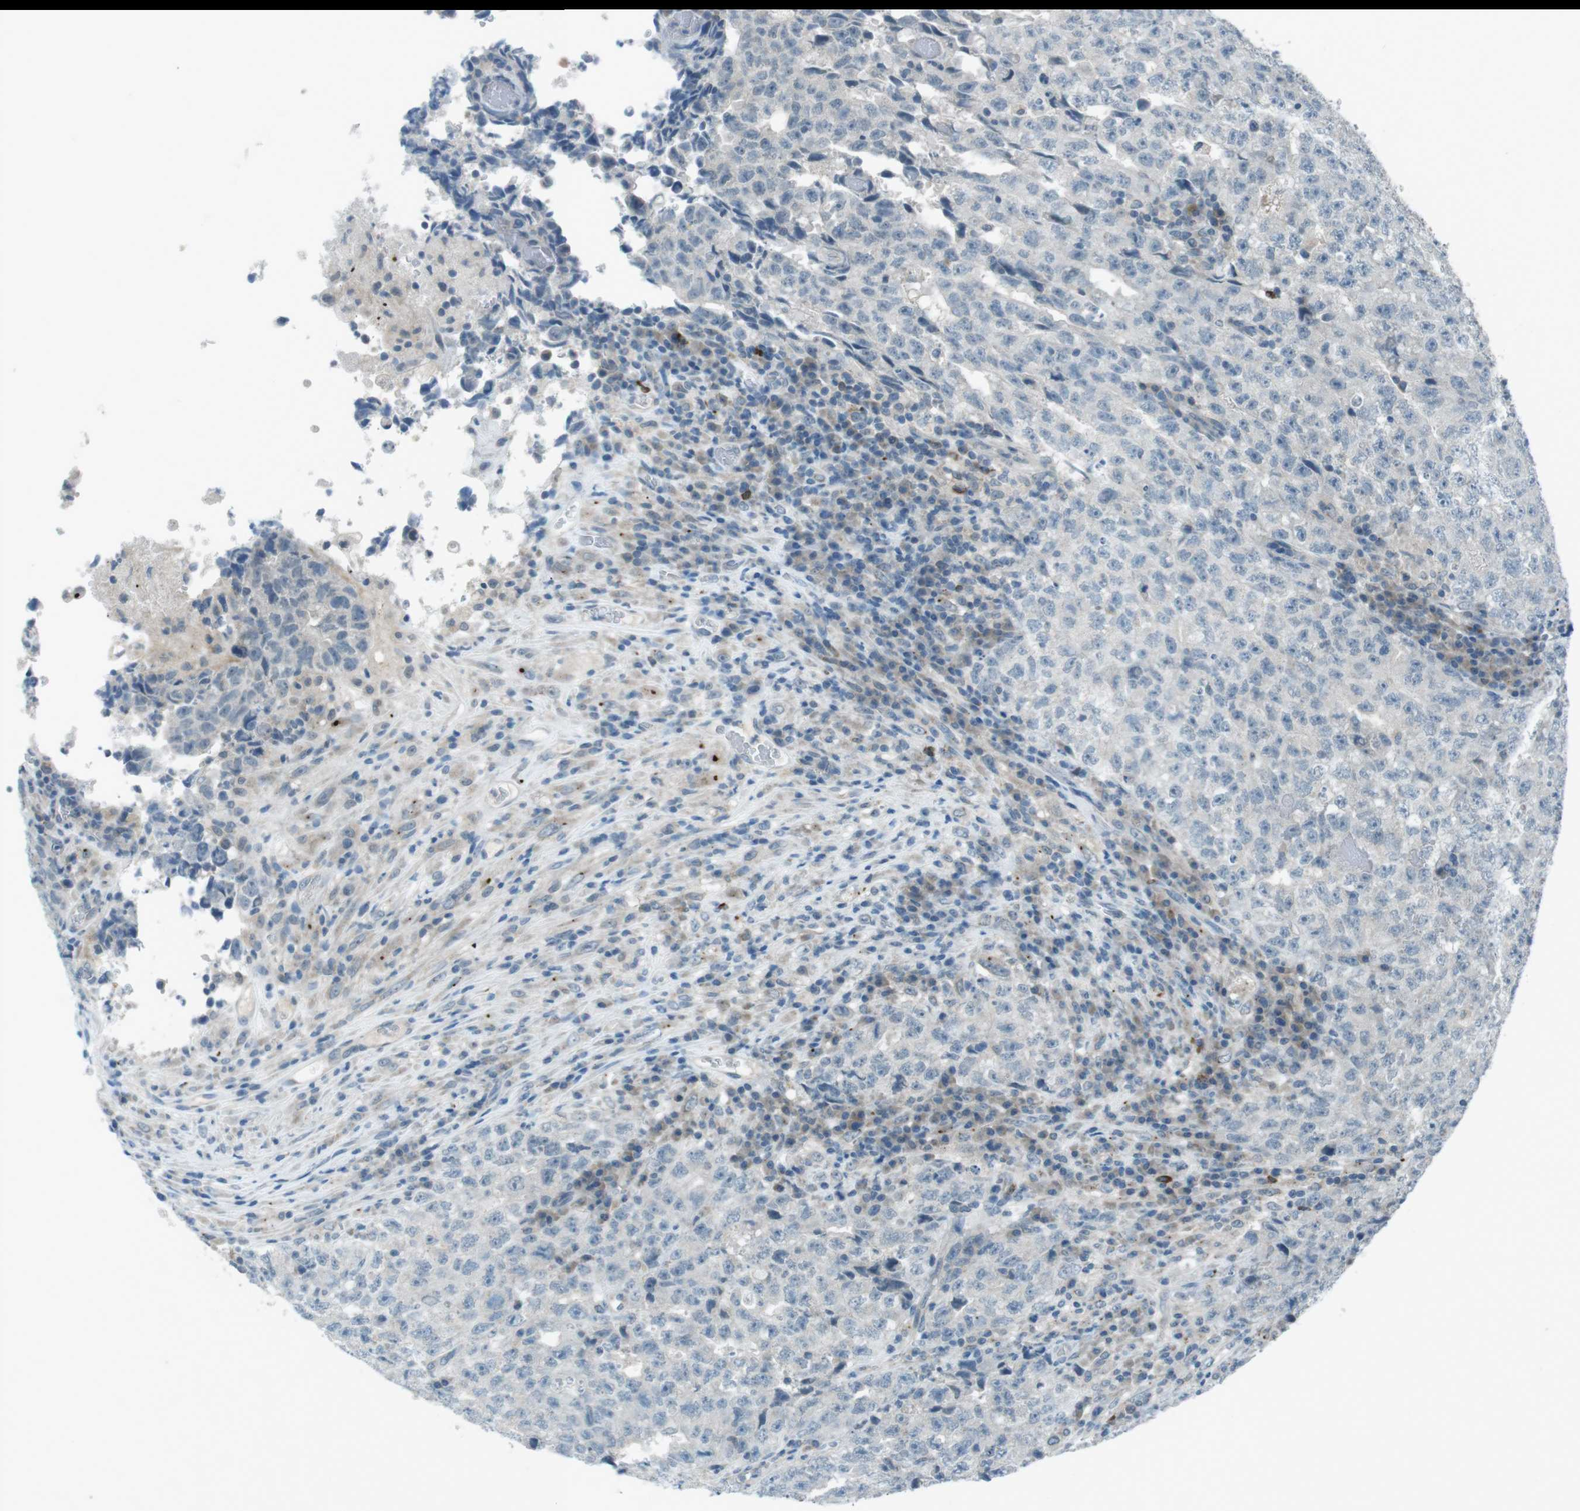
{"staining": {"intensity": "negative", "quantity": "none", "location": "none"}, "tissue": "testis cancer", "cell_type": "Tumor cells", "image_type": "cancer", "snomed": [{"axis": "morphology", "description": "Necrosis, NOS"}, {"axis": "morphology", "description": "Carcinoma, Embryonal, NOS"}, {"axis": "topography", "description": "Testis"}], "caption": "A histopathology image of human testis cancer (embryonal carcinoma) is negative for staining in tumor cells.", "gene": "FCRLA", "patient": {"sex": "male", "age": 19}}